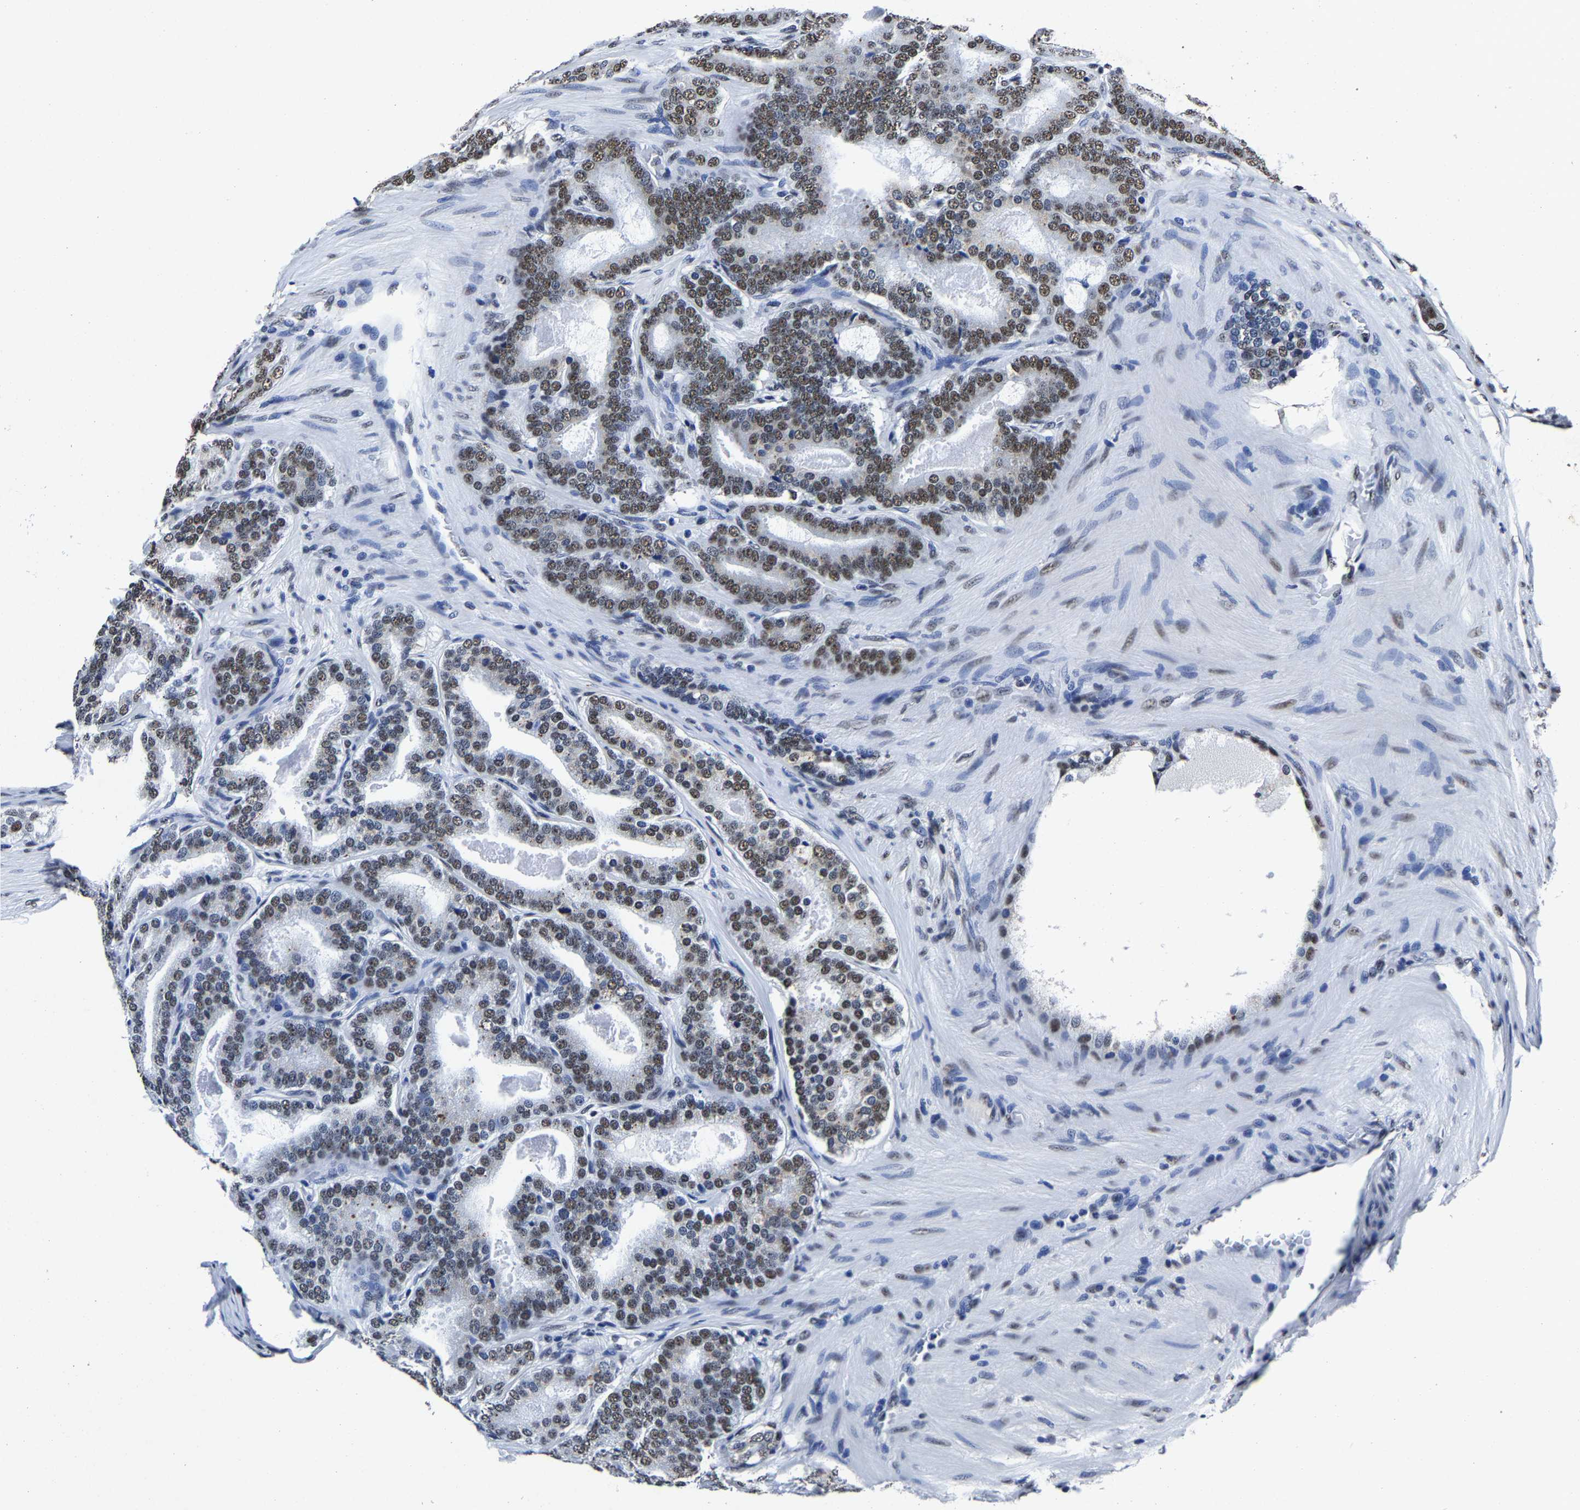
{"staining": {"intensity": "moderate", "quantity": ">75%", "location": "nuclear"}, "tissue": "prostate cancer", "cell_type": "Tumor cells", "image_type": "cancer", "snomed": [{"axis": "morphology", "description": "Adenocarcinoma, High grade"}, {"axis": "topography", "description": "Prostate"}], "caption": "Tumor cells exhibit medium levels of moderate nuclear positivity in about >75% of cells in high-grade adenocarcinoma (prostate).", "gene": "RBM45", "patient": {"sex": "male", "age": 60}}